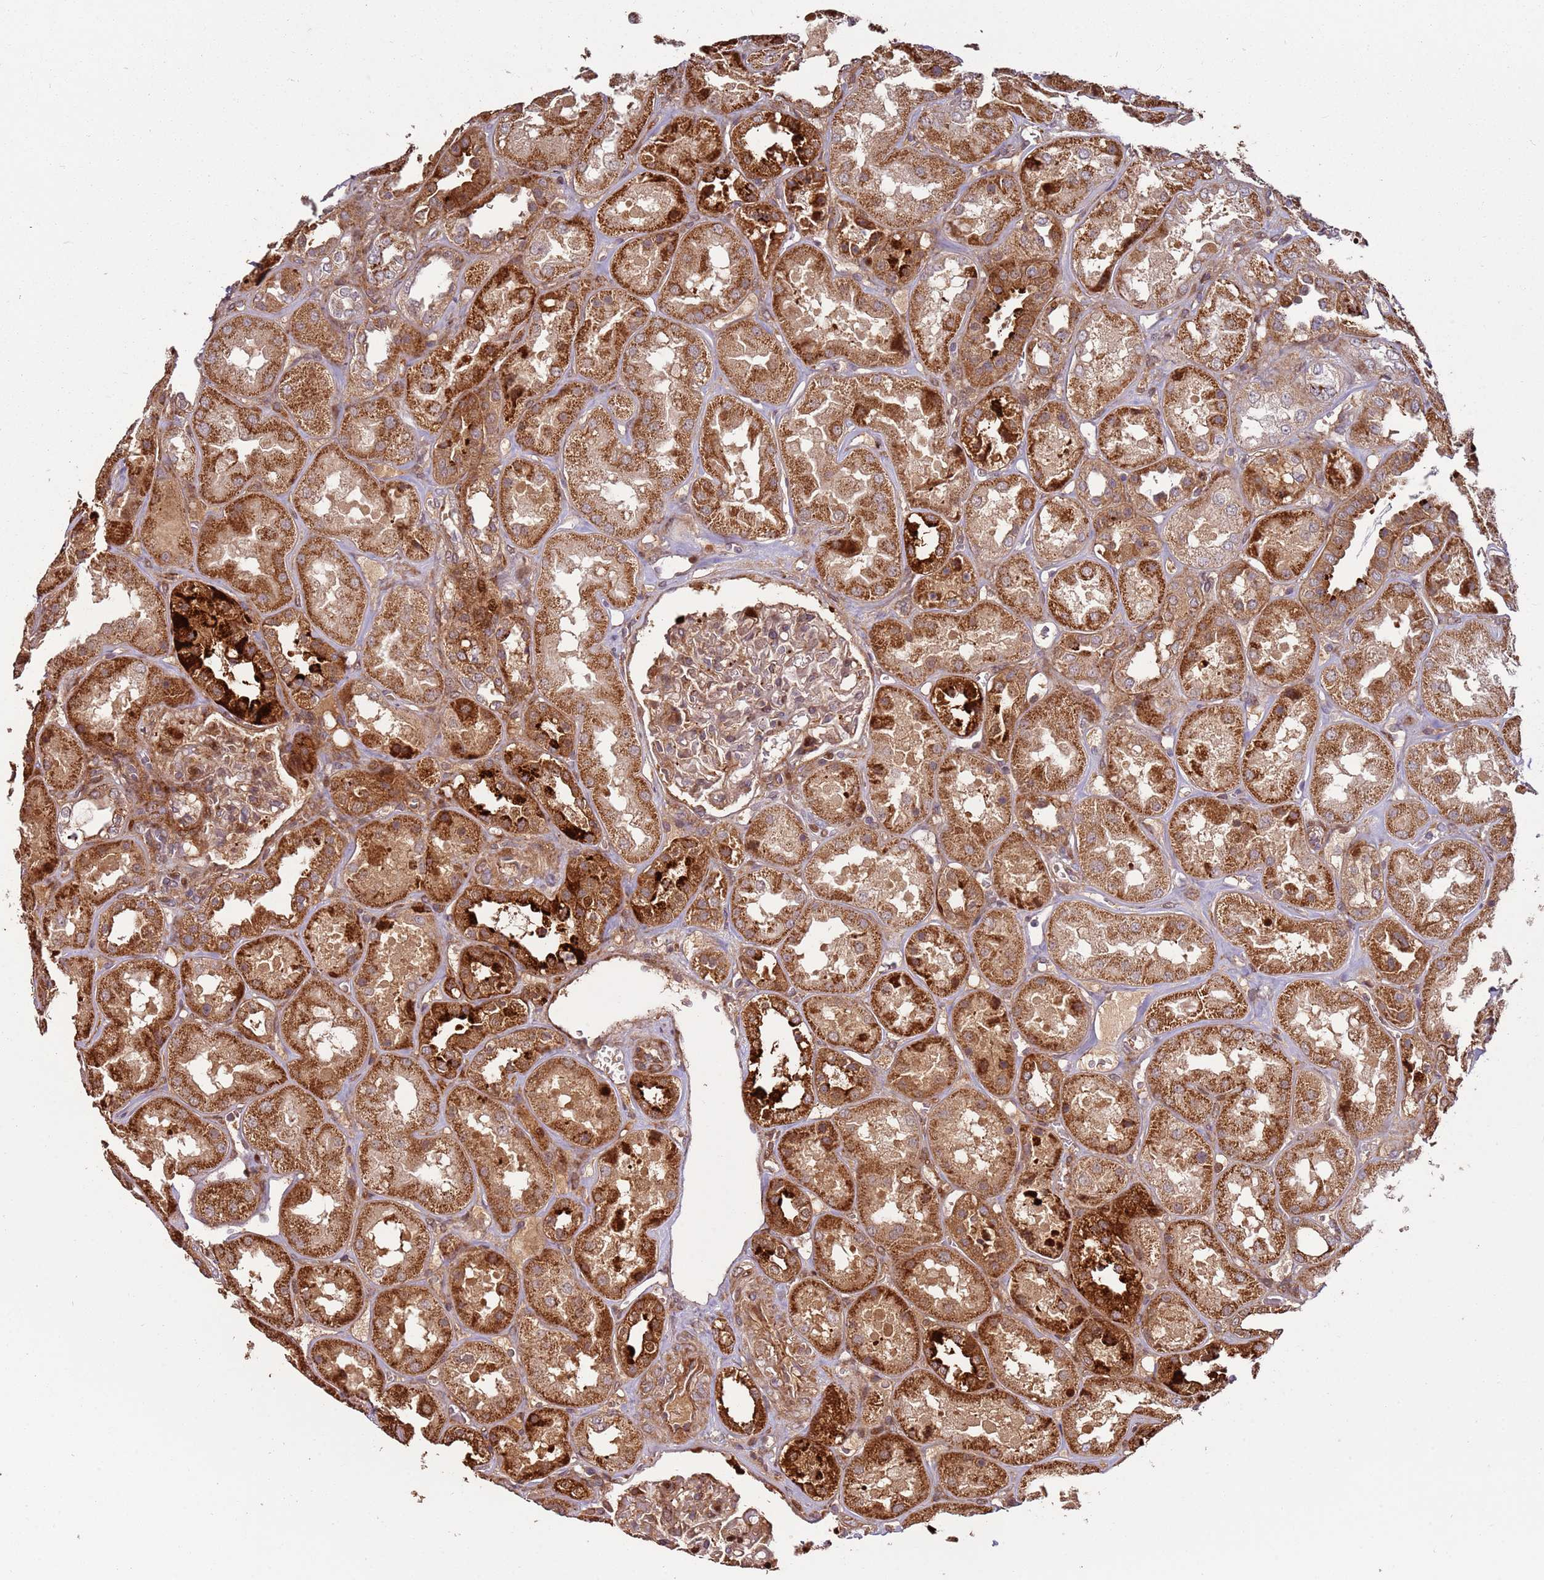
{"staining": {"intensity": "moderate", "quantity": ">75%", "location": "cytoplasmic/membranous"}, "tissue": "kidney", "cell_type": "Cells in glomeruli", "image_type": "normal", "snomed": [{"axis": "morphology", "description": "Normal tissue, NOS"}, {"axis": "topography", "description": "Kidney"}], "caption": "Immunohistochemical staining of benign kidney displays >75% levels of moderate cytoplasmic/membranous protein positivity in about >75% of cells in glomeruli.", "gene": "RHBDL1", "patient": {"sex": "male", "age": 70}}